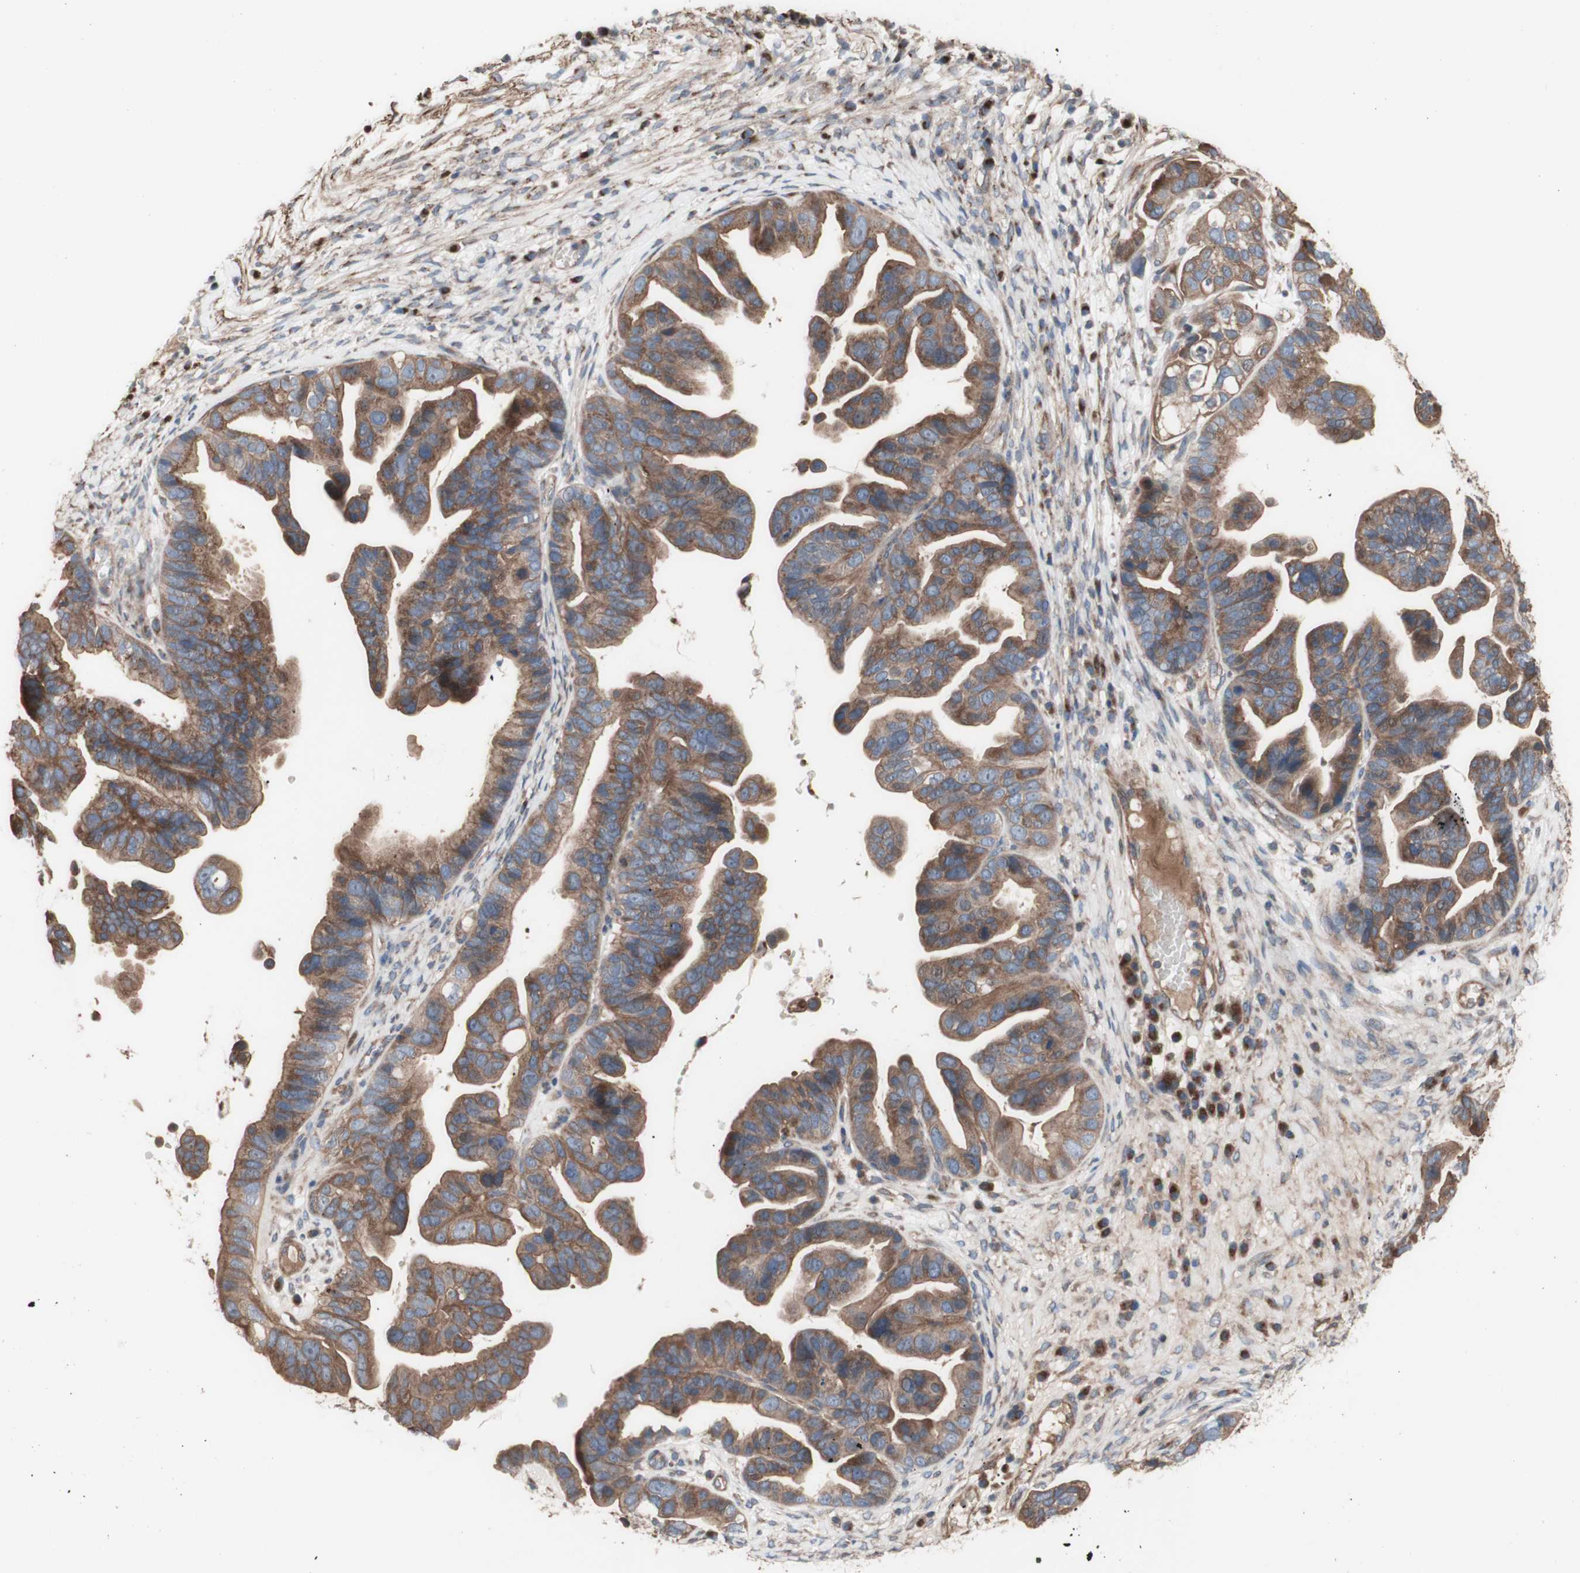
{"staining": {"intensity": "moderate", "quantity": ">75%", "location": "cytoplasmic/membranous"}, "tissue": "ovarian cancer", "cell_type": "Tumor cells", "image_type": "cancer", "snomed": [{"axis": "morphology", "description": "Cystadenocarcinoma, serous, NOS"}, {"axis": "topography", "description": "Ovary"}], "caption": "Immunohistochemical staining of serous cystadenocarcinoma (ovarian) demonstrates moderate cytoplasmic/membranous protein staining in approximately >75% of tumor cells.", "gene": "COPB1", "patient": {"sex": "female", "age": 56}}